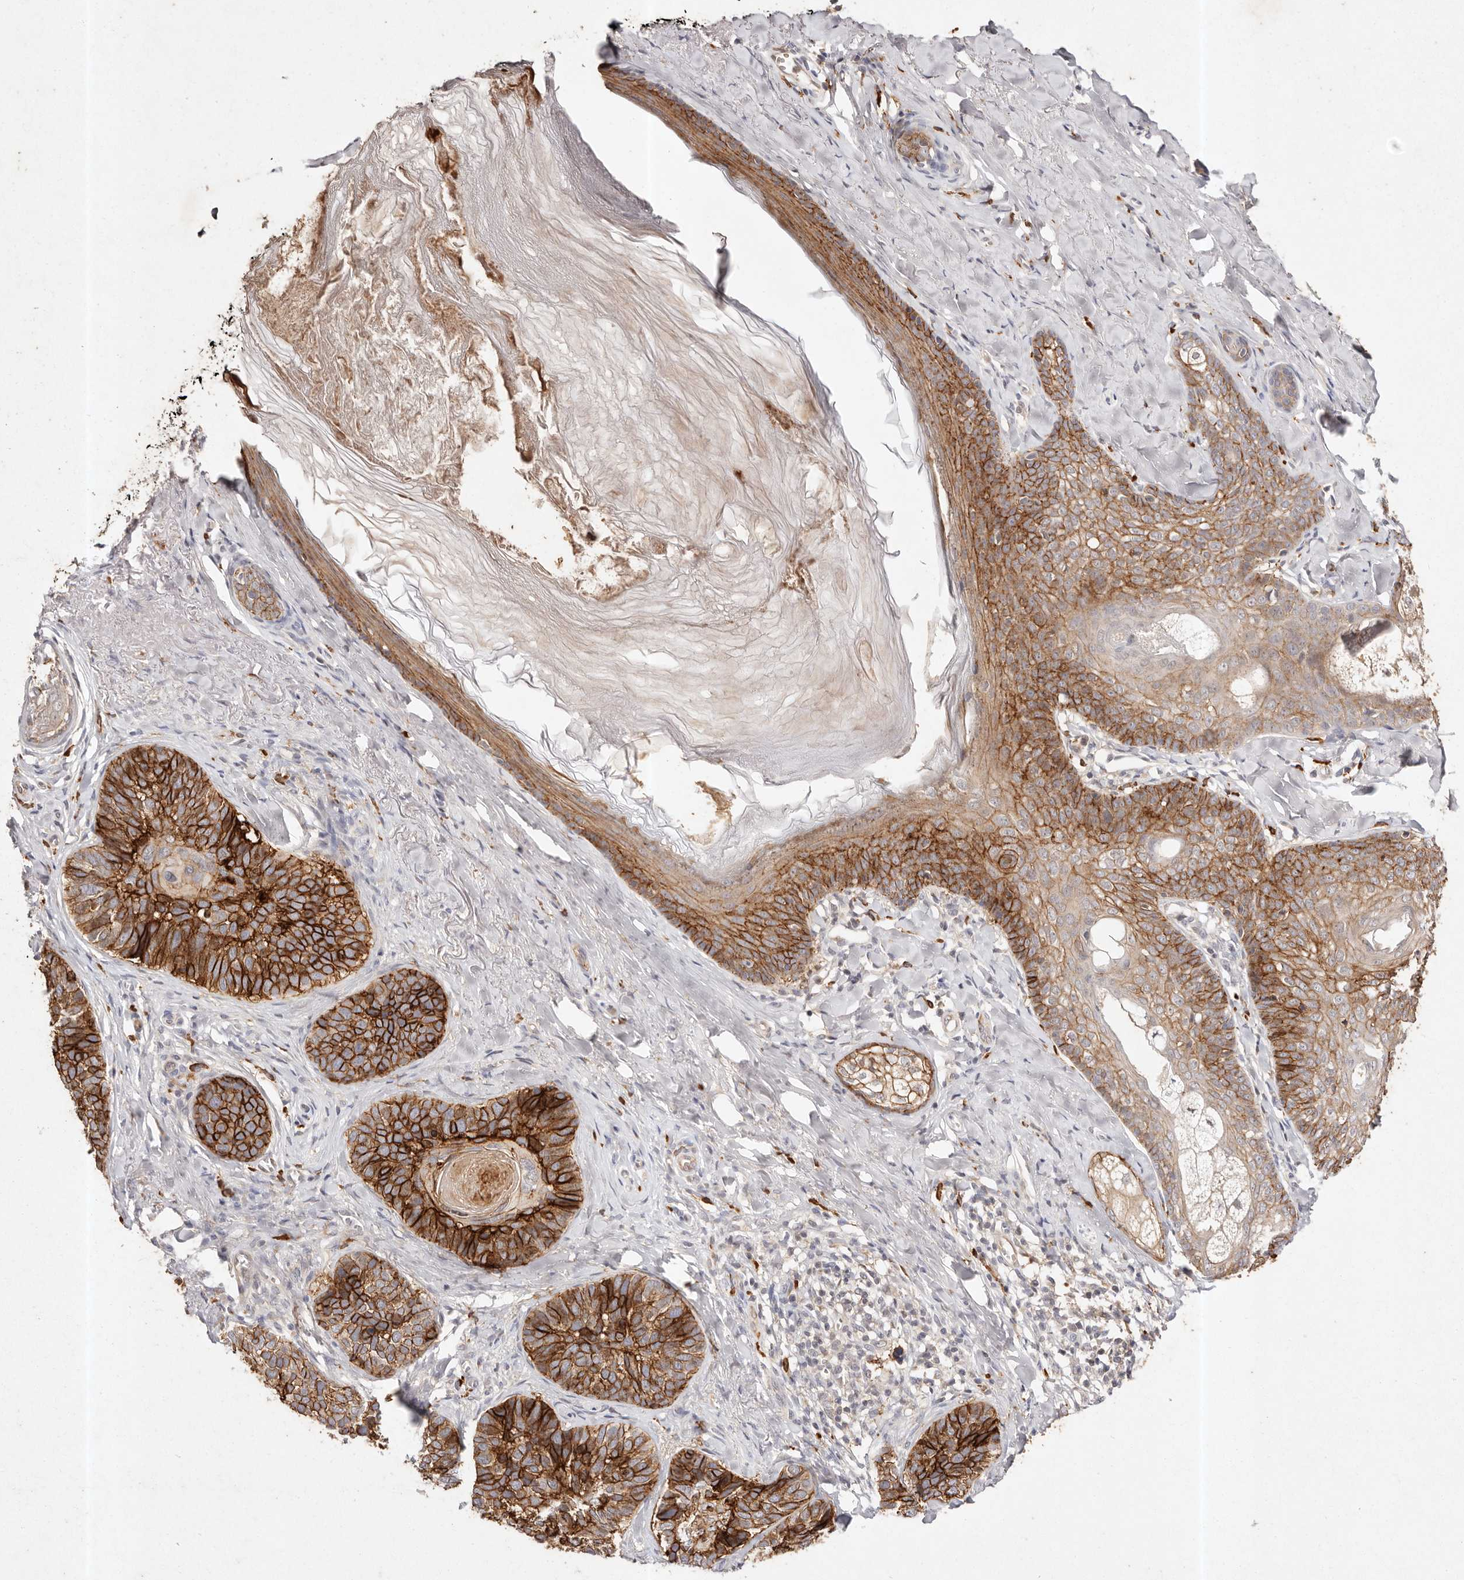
{"staining": {"intensity": "strong", "quantity": ">75%", "location": "cytoplasmic/membranous"}, "tissue": "skin cancer", "cell_type": "Tumor cells", "image_type": "cancer", "snomed": [{"axis": "morphology", "description": "Basal cell carcinoma"}, {"axis": "topography", "description": "Skin"}], "caption": "Immunohistochemical staining of human skin cancer displays strong cytoplasmic/membranous protein staining in about >75% of tumor cells. Using DAB (3,3'-diaminobenzidine) (brown) and hematoxylin (blue) stains, captured at high magnification using brightfield microscopy.", "gene": "CXADR", "patient": {"sex": "male", "age": 62}}